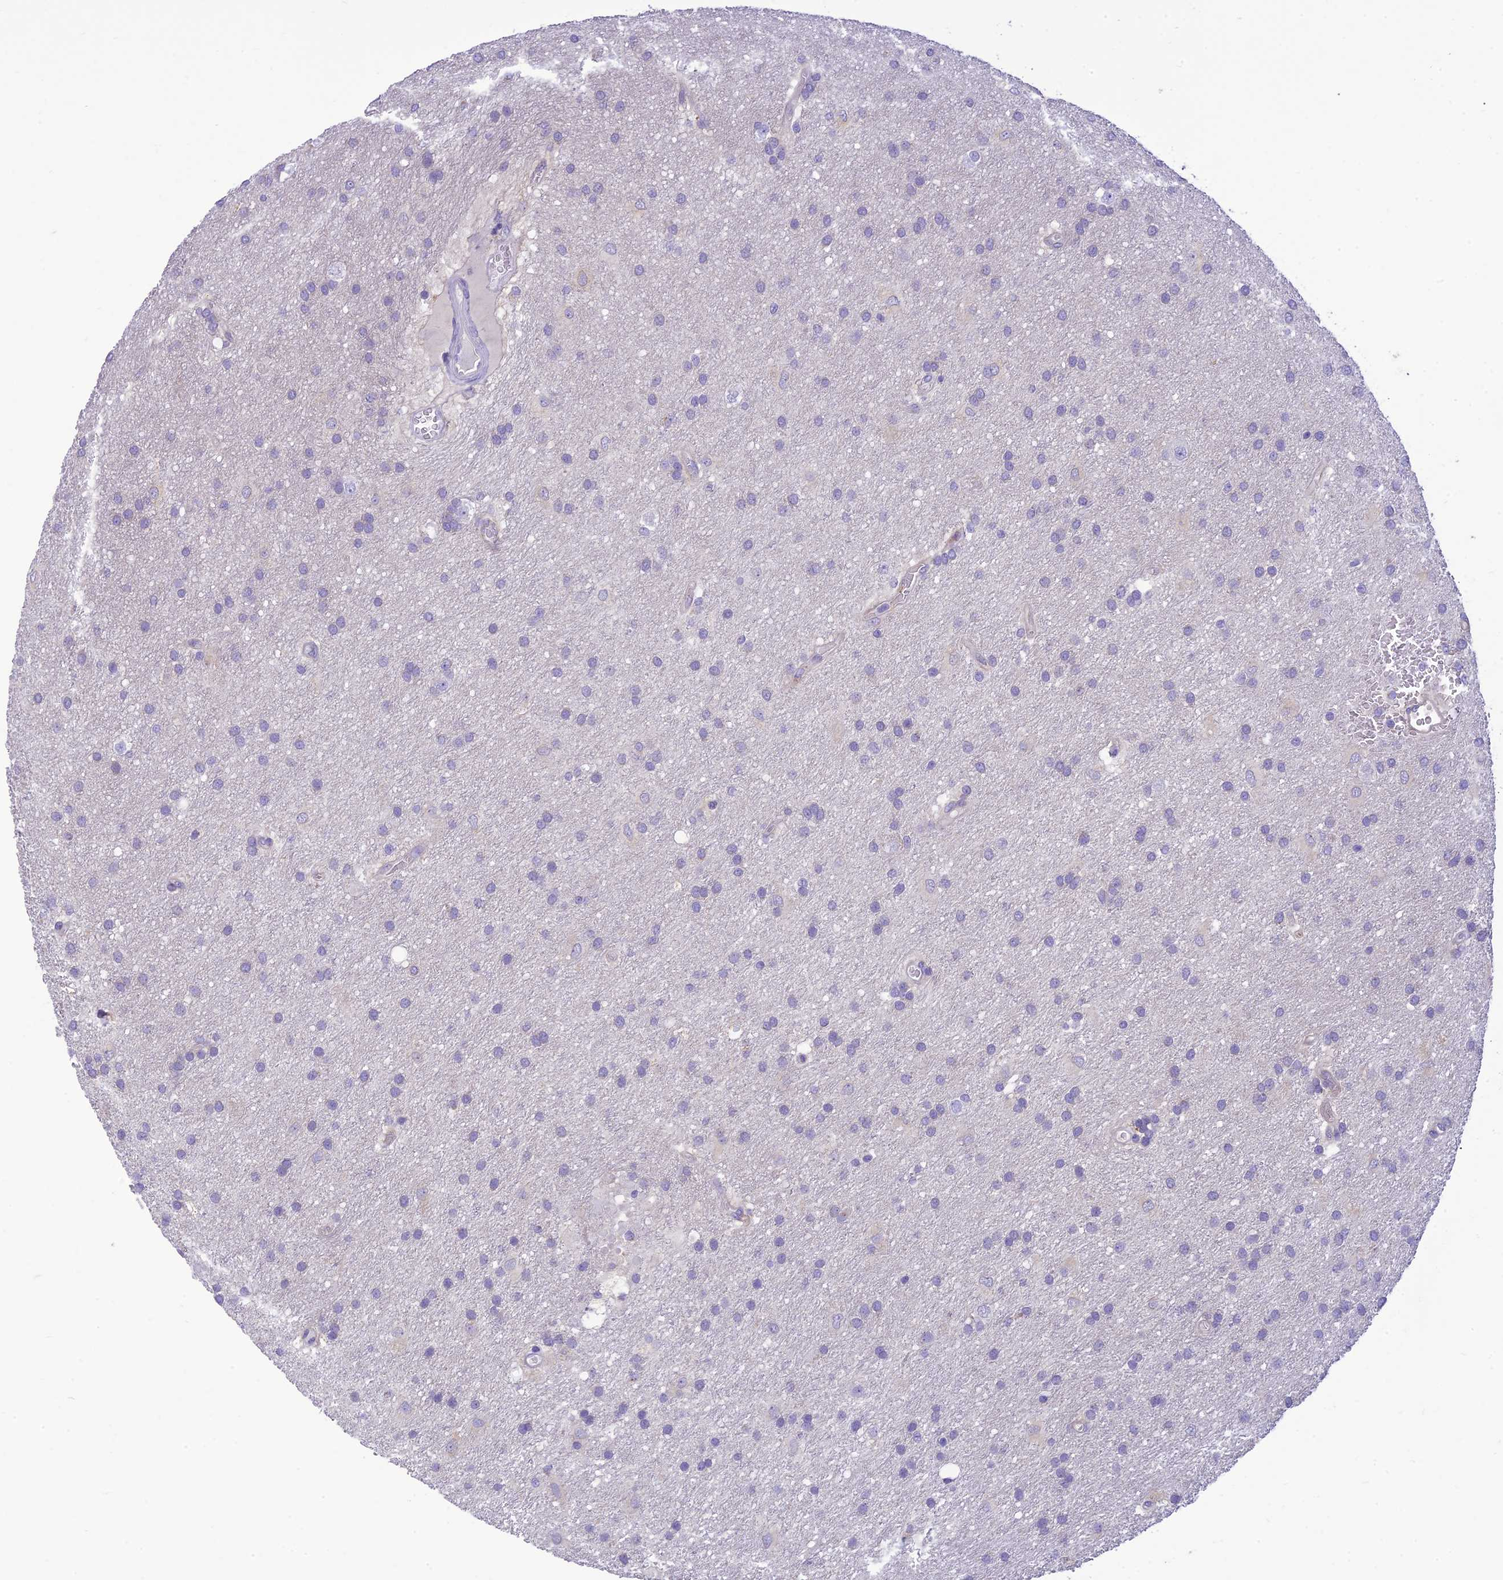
{"staining": {"intensity": "negative", "quantity": "none", "location": "none"}, "tissue": "glioma", "cell_type": "Tumor cells", "image_type": "cancer", "snomed": [{"axis": "morphology", "description": "Glioma, malignant, Low grade"}, {"axis": "topography", "description": "Brain"}], "caption": "The immunohistochemistry photomicrograph has no significant expression in tumor cells of malignant low-grade glioma tissue.", "gene": "DHDH", "patient": {"sex": "male", "age": 66}}